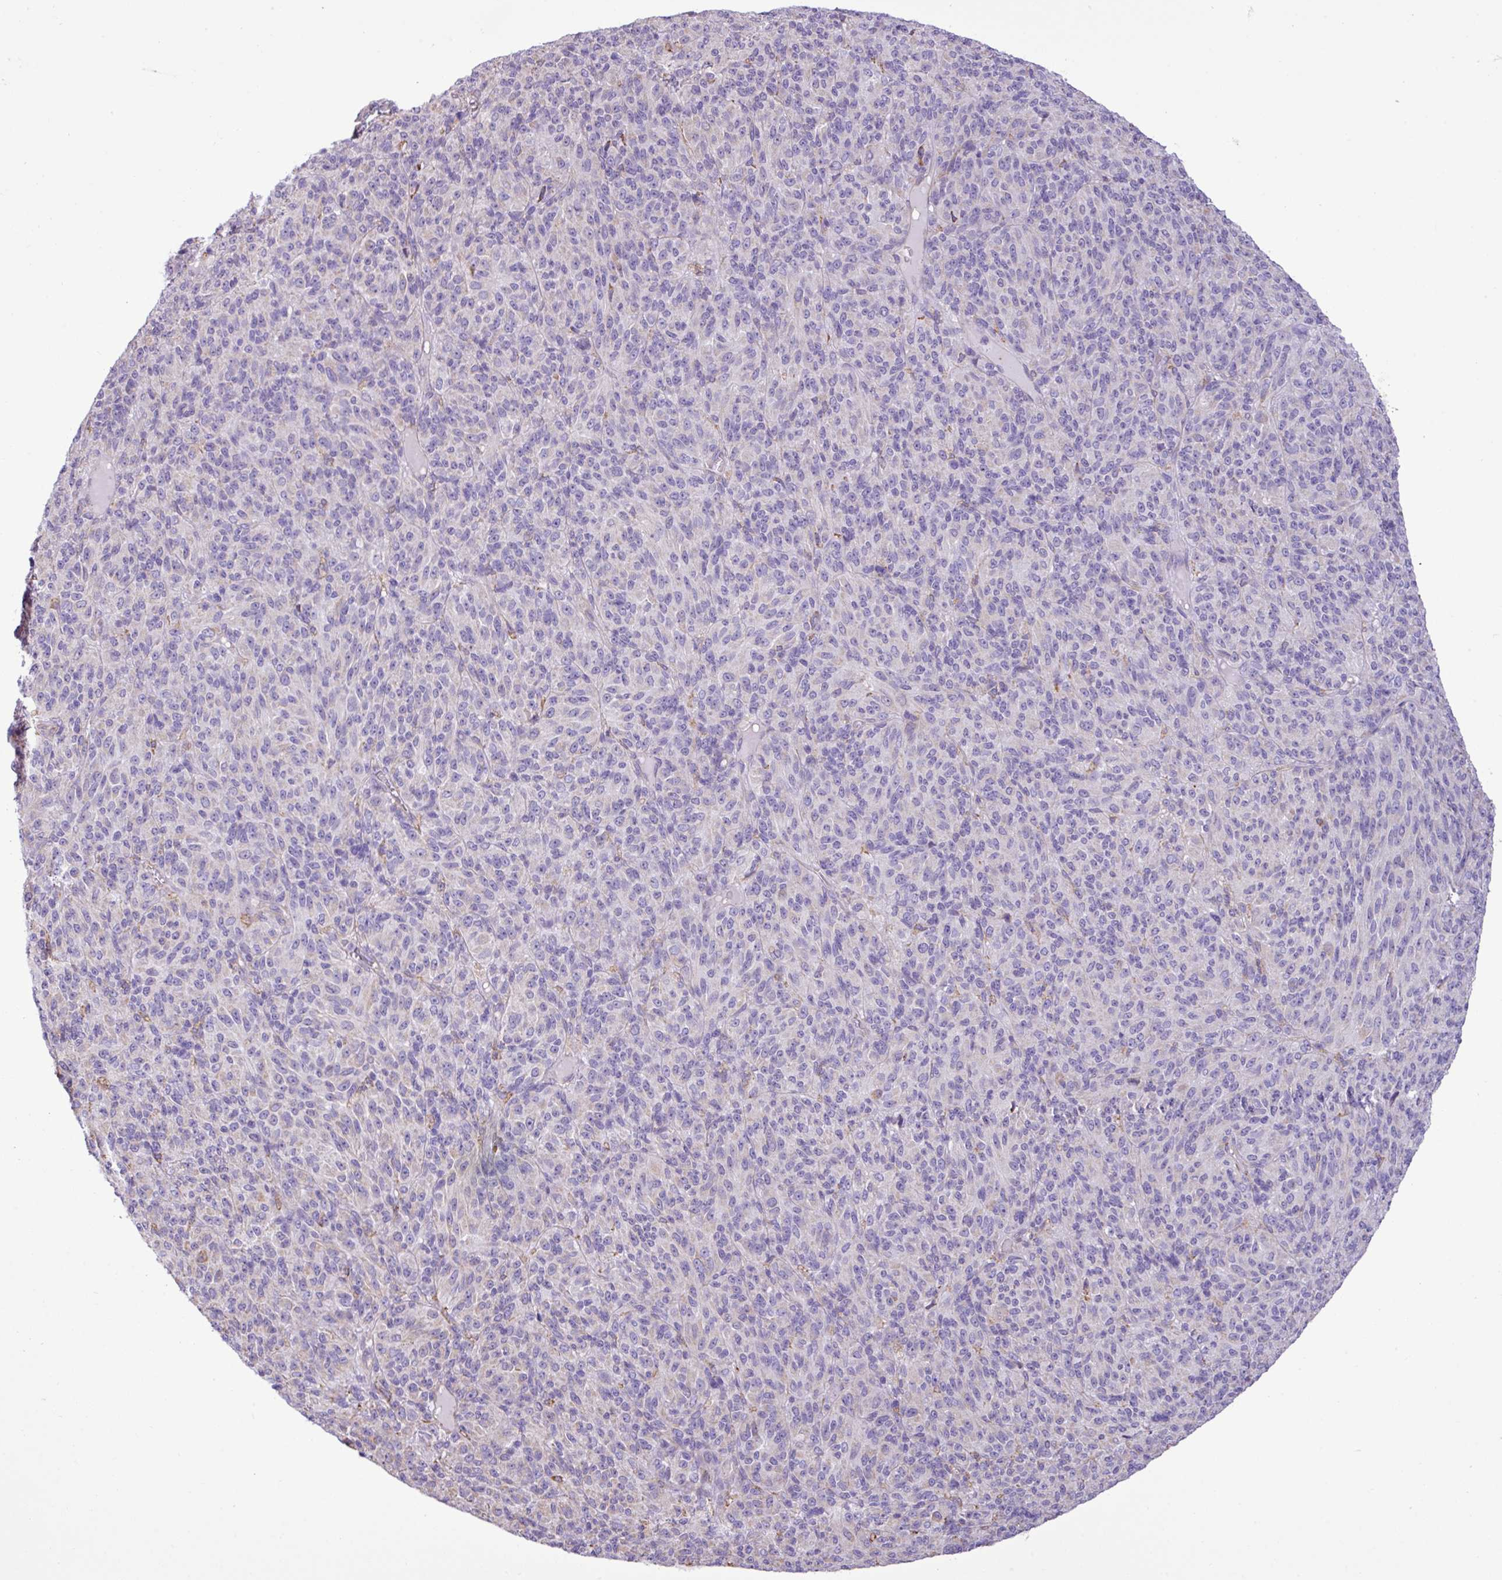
{"staining": {"intensity": "negative", "quantity": "none", "location": "none"}, "tissue": "melanoma", "cell_type": "Tumor cells", "image_type": "cancer", "snomed": [{"axis": "morphology", "description": "Malignant melanoma, Metastatic site"}, {"axis": "topography", "description": "Brain"}], "caption": "High magnification brightfield microscopy of melanoma stained with DAB (3,3'-diaminobenzidine) (brown) and counterstained with hematoxylin (blue): tumor cells show no significant staining.", "gene": "ZSCAN5A", "patient": {"sex": "female", "age": 56}}